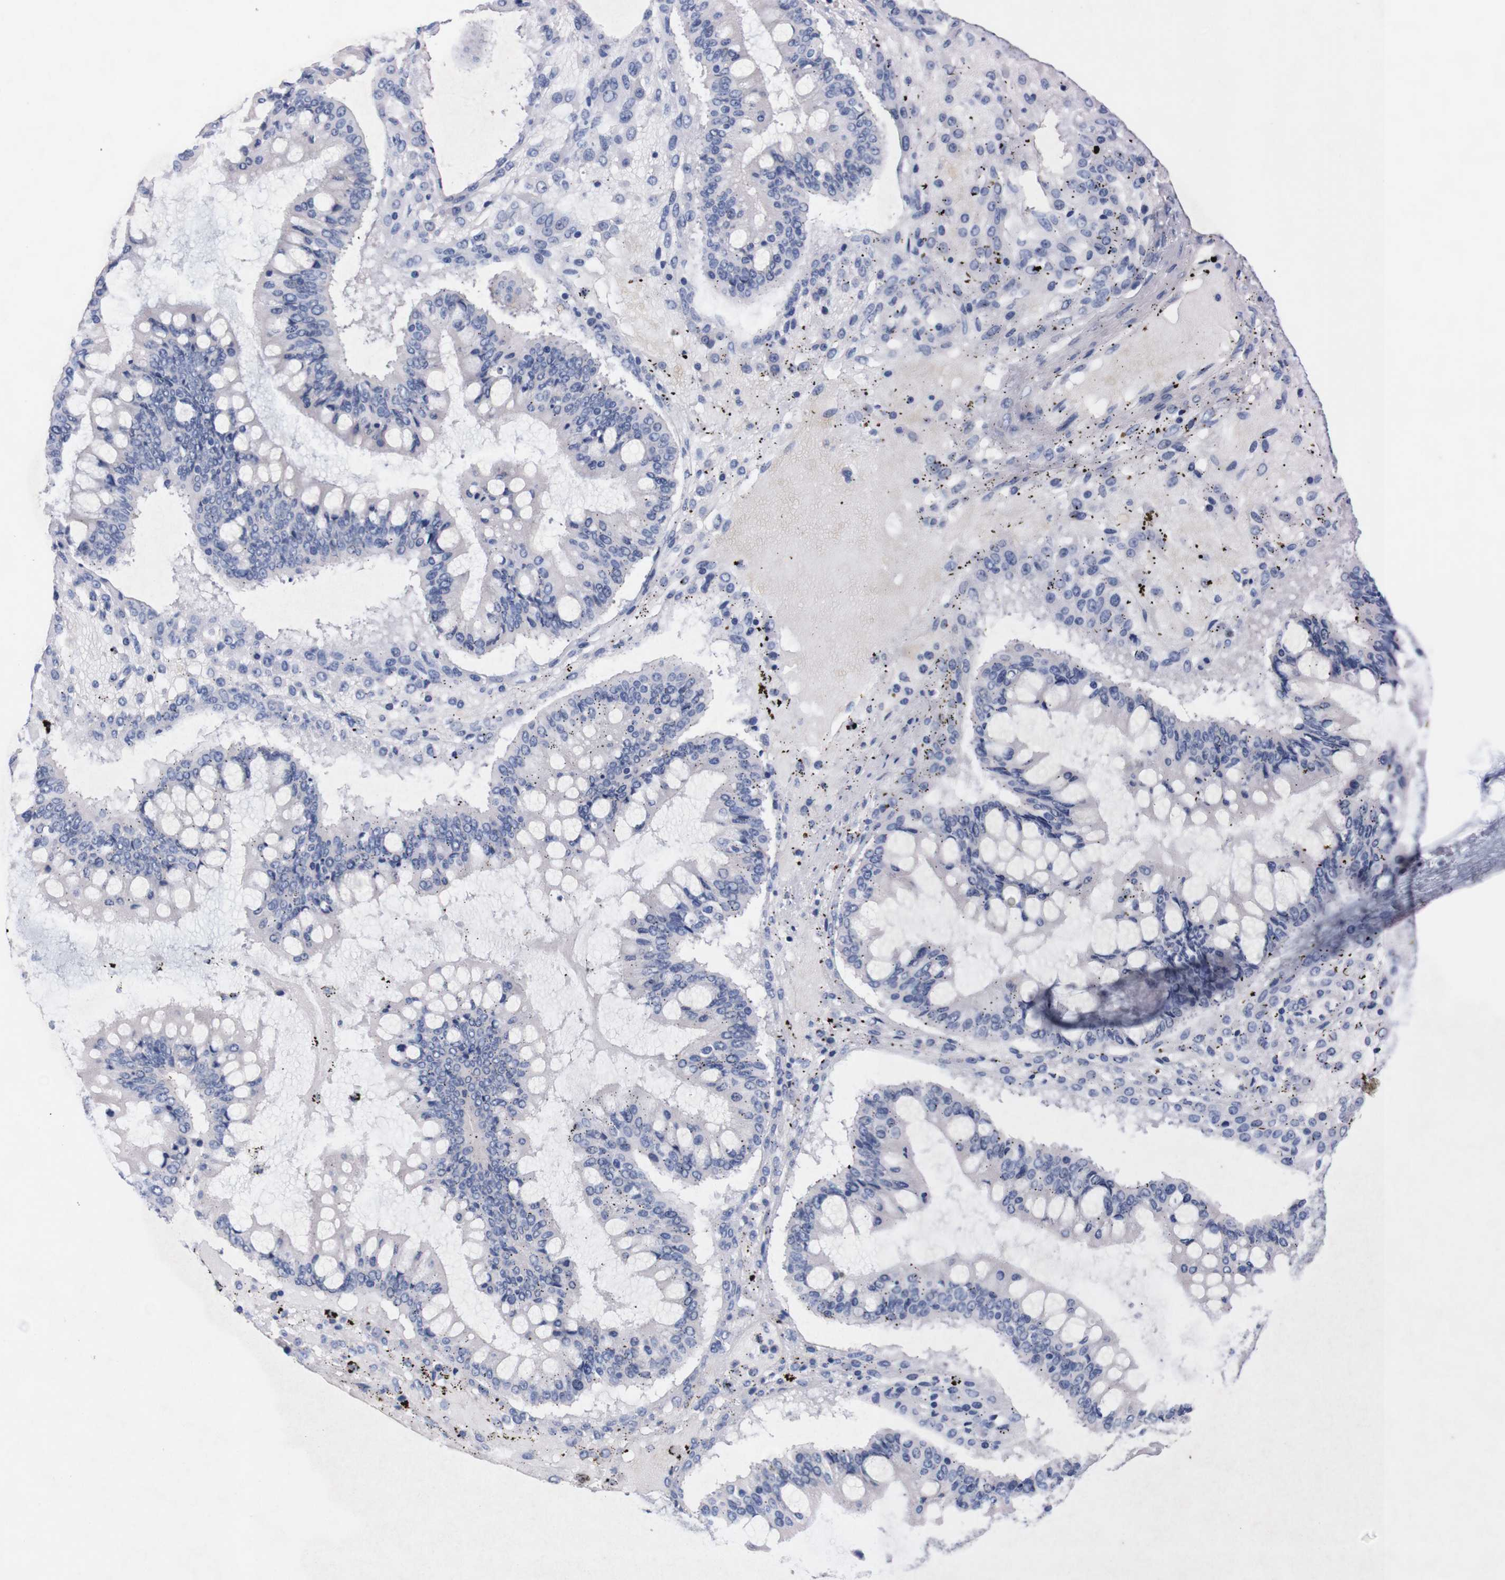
{"staining": {"intensity": "negative", "quantity": "none", "location": "none"}, "tissue": "ovarian cancer", "cell_type": "Tumor cells", "image_type": "cancer", "snomed": [{"axis": "morphology", "description": "Cystadenocarcinoma, mucinous, NOS"}, {"axis": "topography", "description": "Ovary"}], "caption": "DAB (3,3'-diaminobenzidine) immunohistochemical staining of ovarian cancer (mucinous cystadenocarcinoma) shows no significant positivity in tumor cells.", "gene": "TNFRSF21", "patient": {"sex": "female", "age": 73}}